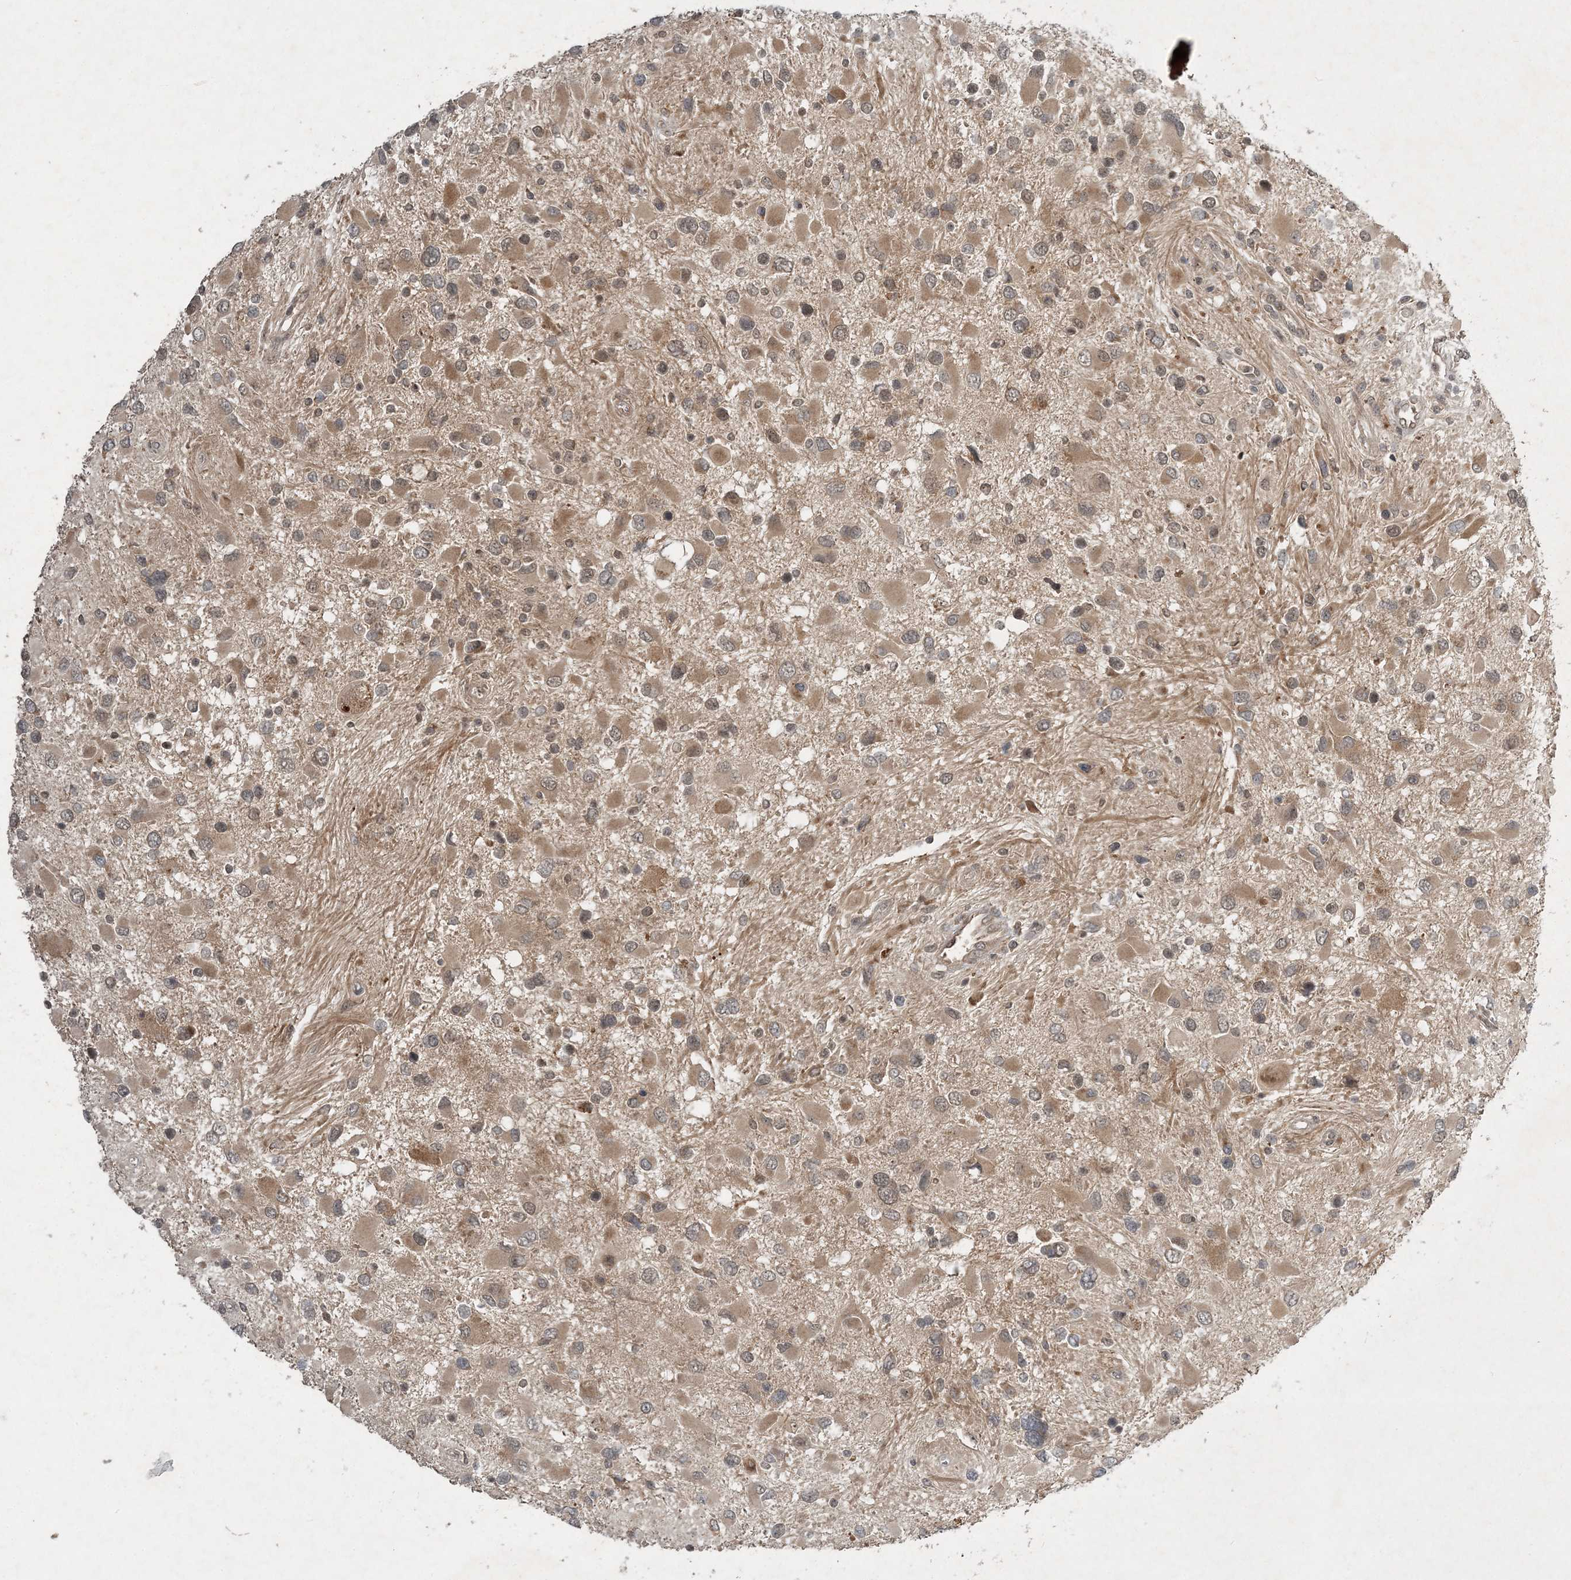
{"staining": {"intensity": "weak", "quantity": ">75%", "location": "cytoplasmic/membranous"}, "tissue": "glioma", "cell_type": "Tumor cells", "image_type": "cancer", "snomed": [{"axis": "morphology", "description": "Glioma, malignant, High grade"}, {"axis": "topography", "description": "Brain"}], "caption": "High-grade glioma (malignant) stained with IHC reveals weak cytoplasmic/membranous staining in approximately >75% of tumor cells.", "gene": "UBR3", "patient": {"sex": "male", "age": 53}}